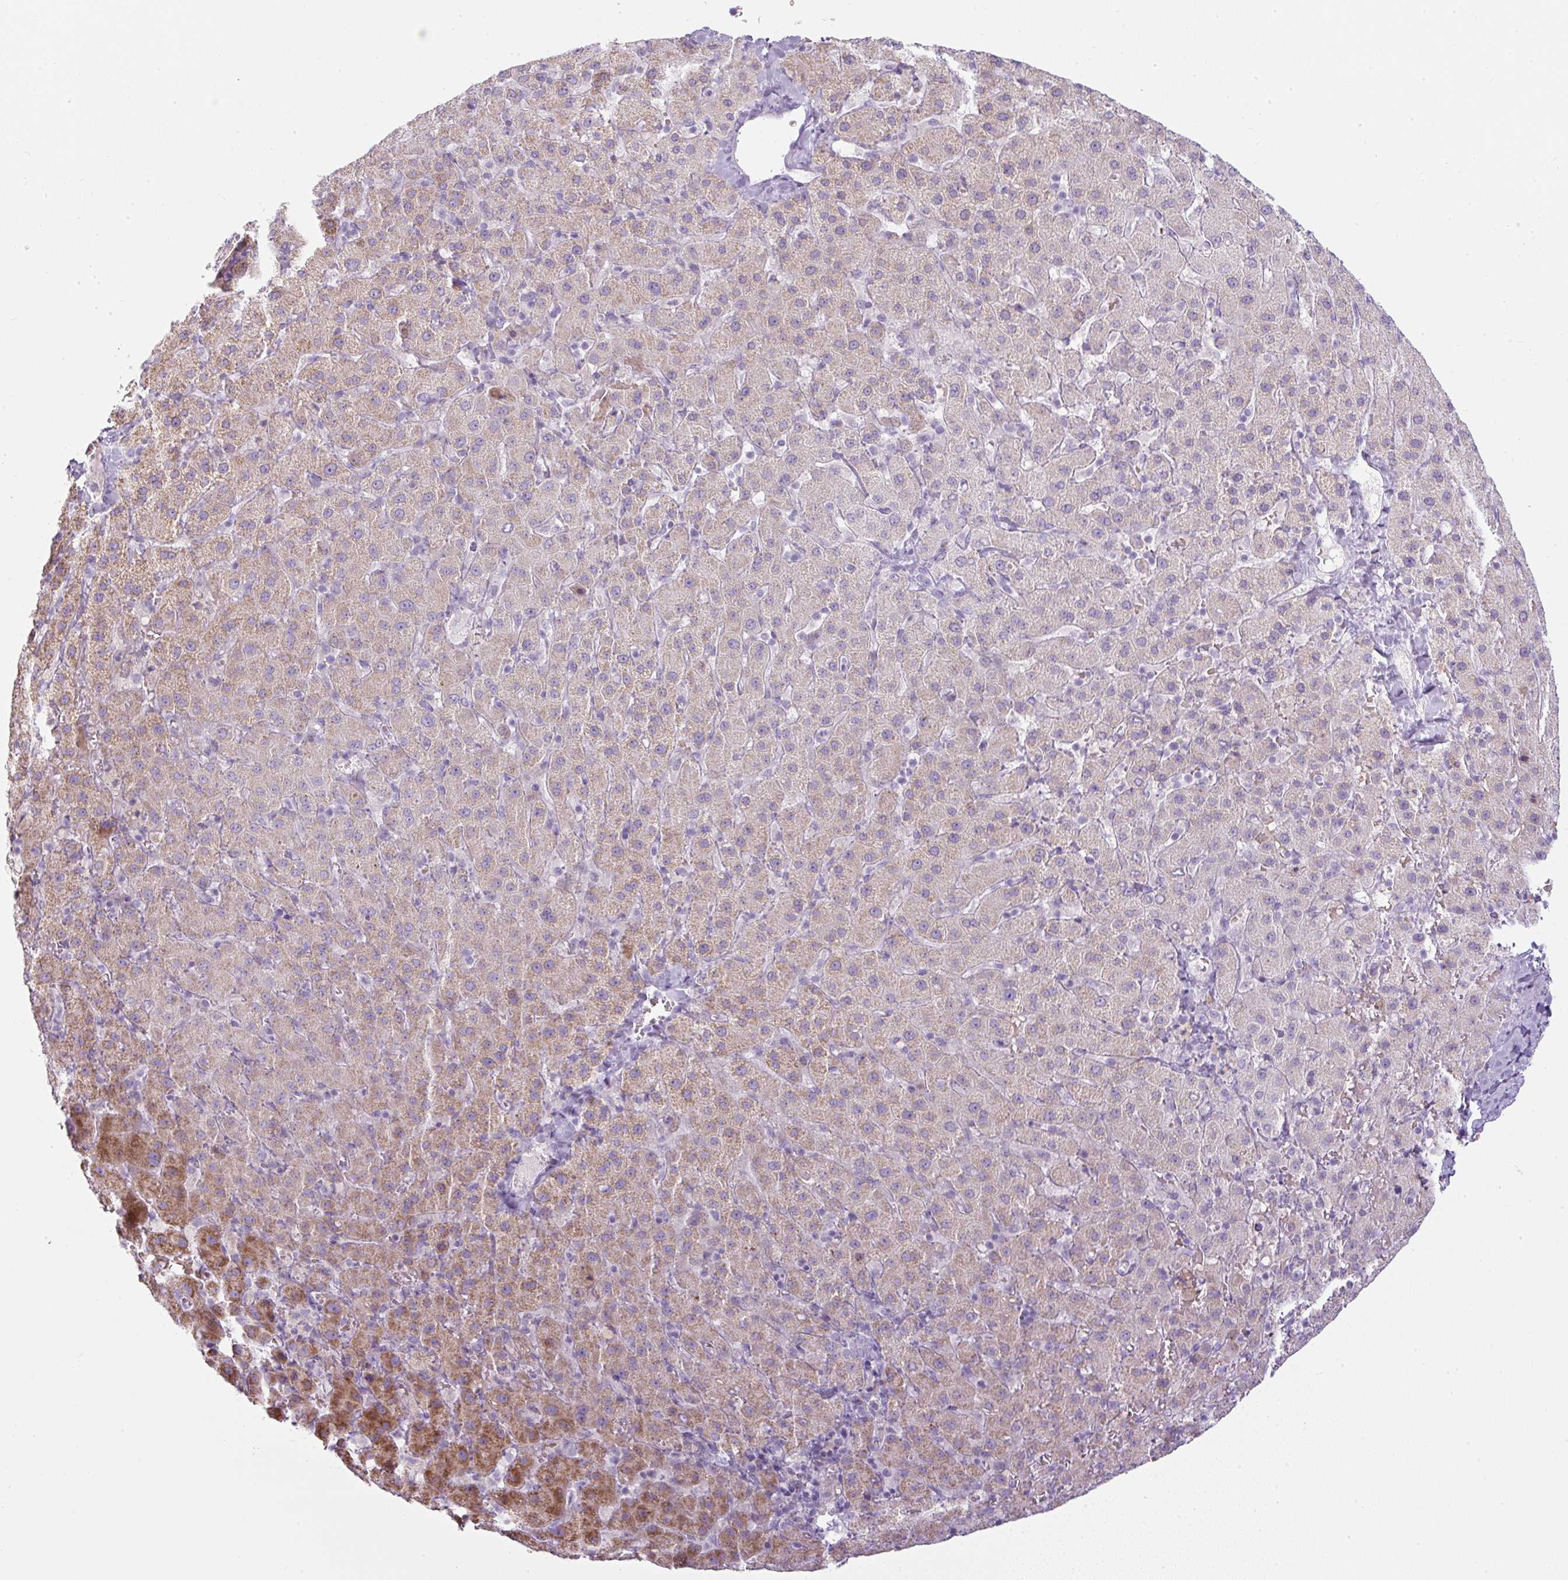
{"staining": {"intensity": "strong", "quantity": "<25%", "location": "cytoplasmic/membranous"}, "tissue": "liver cancer", "cell_type": "Tumor cells", "image_type": "cancer", "snomed": [{"axis": "morphology", "description": "Carcinoma, Hepatocellular, NOS"}, {"axis": "topography", "description": "Liver"}], "caption": "Immunohistochemistry (IHC) (DAB) staining of human hepatocellular carcinoma (liver) reveals strong cytoplasmic/membranous protein expression in approximately <25% of tumor cells. (DAB (3,3'-diaminobenzidine) IHC, brown staining for protein, blue staining for nuclei).", "gene": "FGFBP3", "patient": {"sex": "female", "age": 58}}